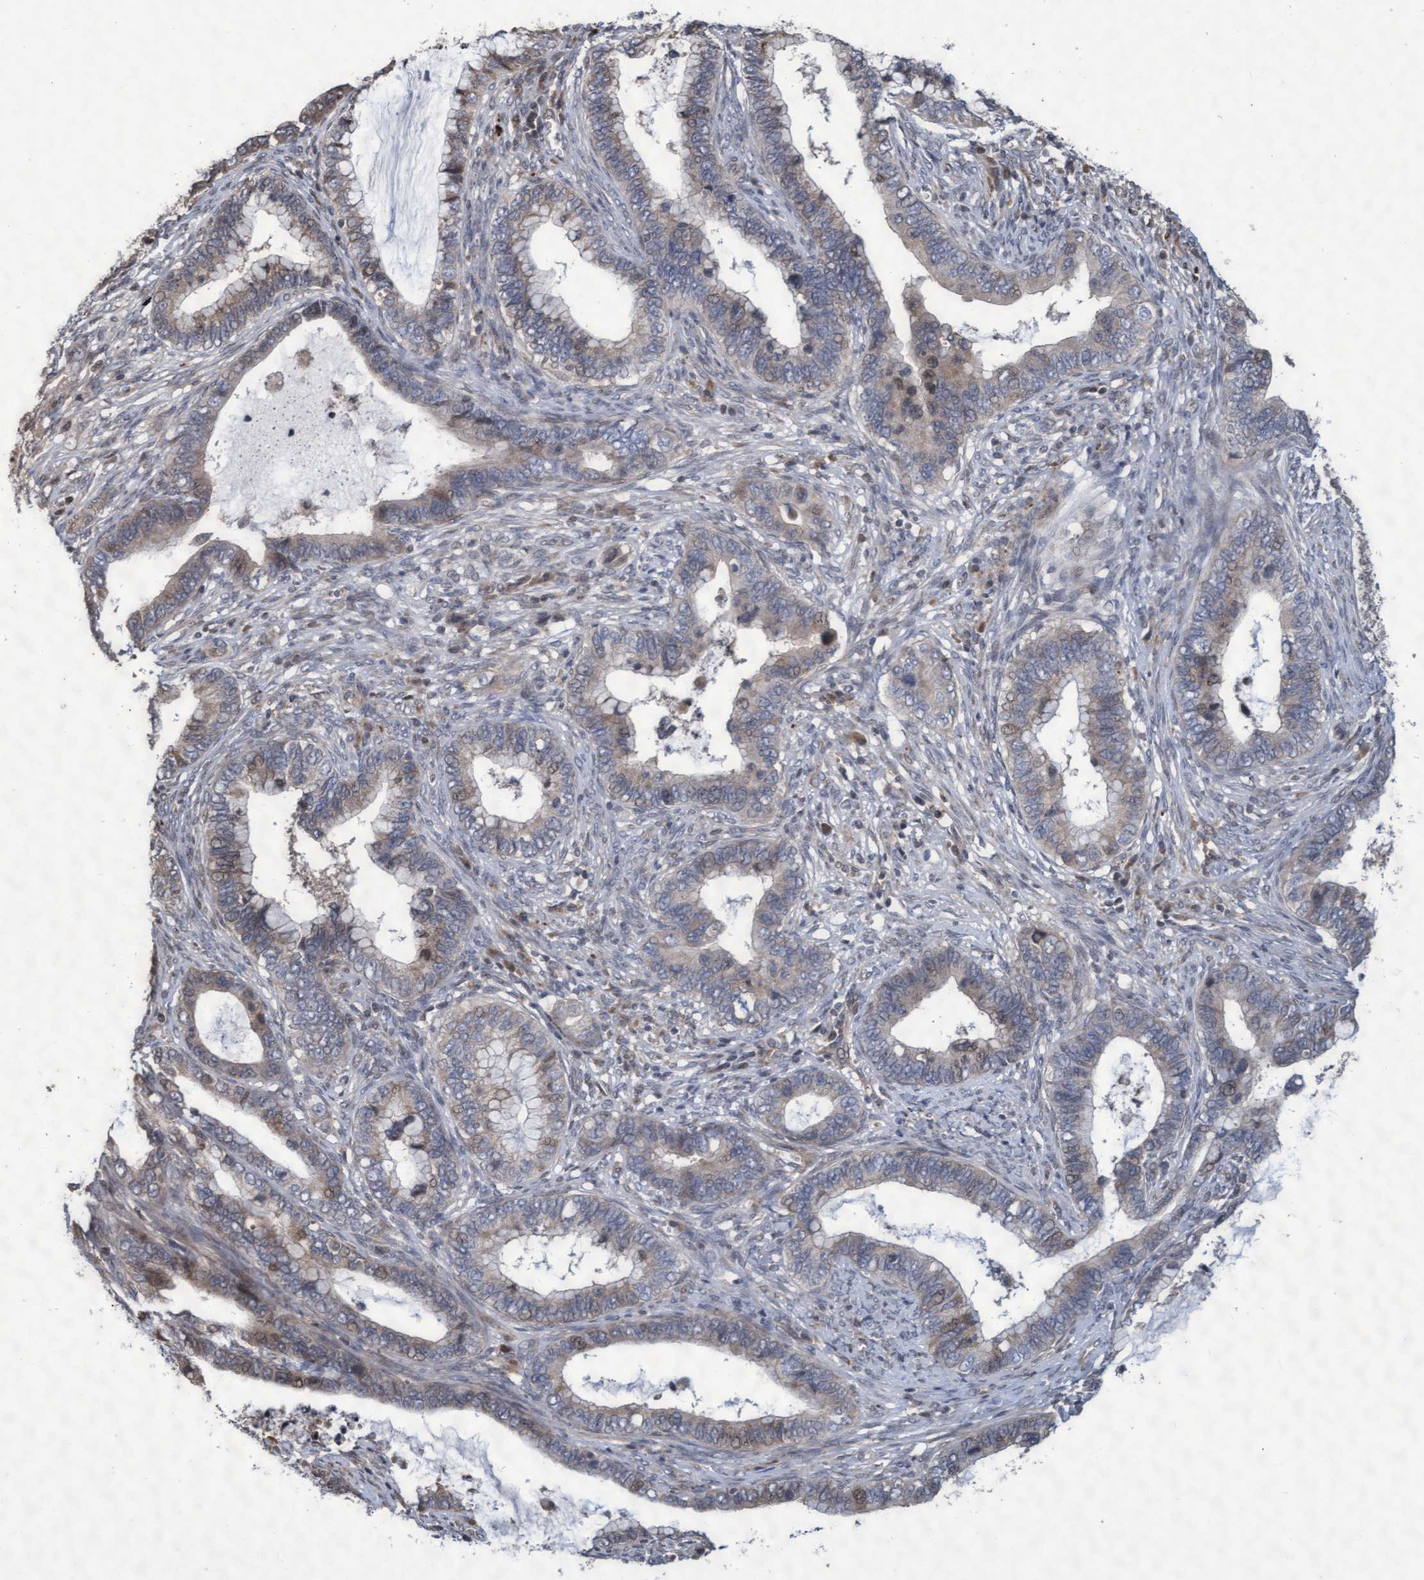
{"staining": {"intensity": "weak", "quantity": "25%-75%", "location": "cytoplasmic/membranous"}, "tissue": "cervical cancer", "cell_type": "Tumor cells", "image_type": "cancer", "snomed": [{"axis": "morphology", "description": "Adenocarcinoma, NOS"}, {"axis": "topography", "description": "Cervix"}], "caption": "About 25%-75% of tumor cells in human cervical adenocarcinoma exhibit weak cytoplasmic/membranous protein positivity as visualized by brown immunohistochemical staining.", "gene": "KCNC2", "patient": {"sex": "female", "age": 44}}